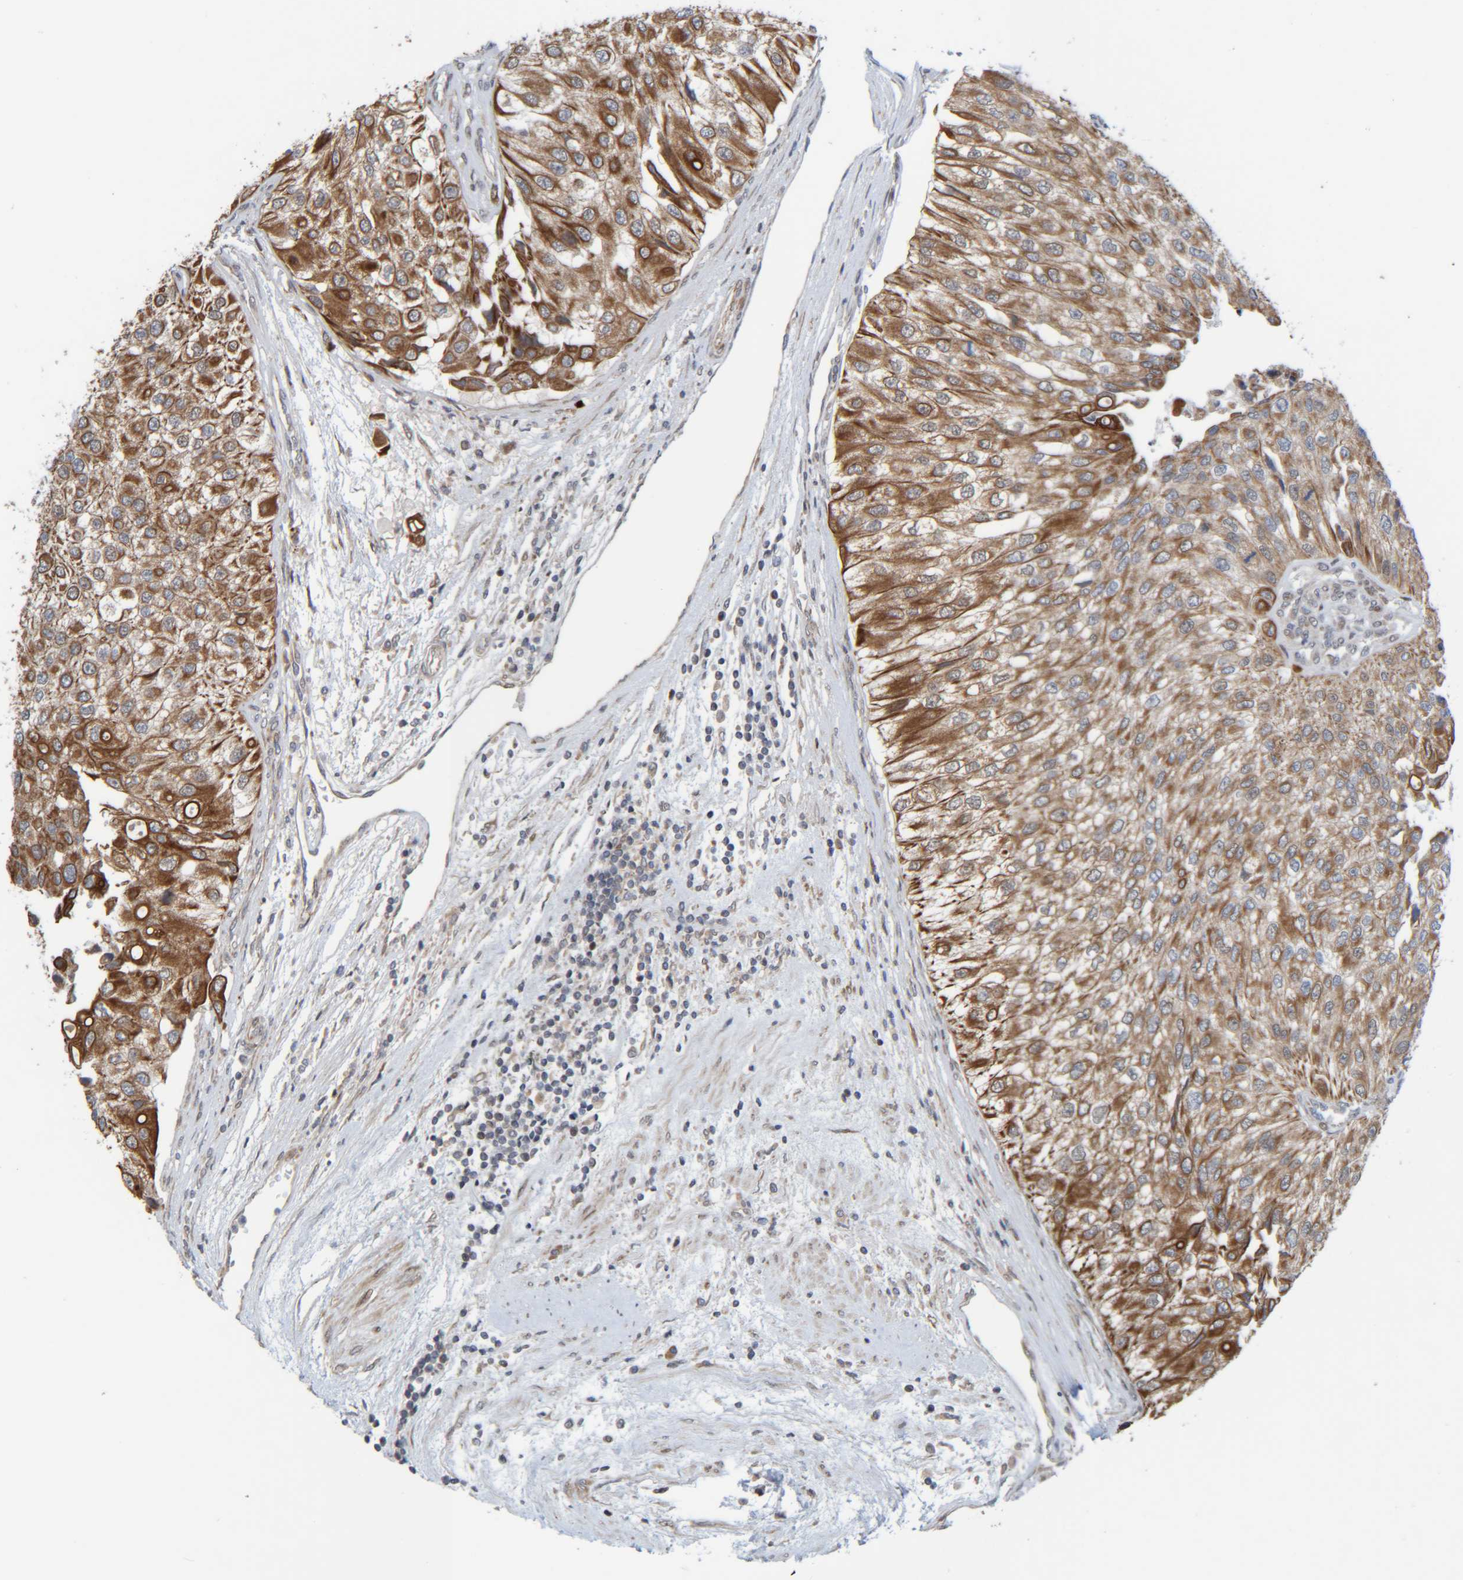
{"staining": {"intensity": "moderate", "quantity": ">75%", "location": "cytoplasmic/membranous"}, "tissue": "urothelial cancer", "cell_type": "Tumor cells", "image_type": "cancer", "snomed": [{"axis": "morphology", "description": "Urothelial carcinoma, High grade"}, {"axis": "topography", "description": "Kidney"}, {"axis": "topography", "description": "Urinary bladder"}], "caption": "IHC of urothelial carcinoma (high-grade) displays medium levels of moderate cytoplasmic/membranous expression in about >75% of tumor cells. The protein of interest is stained brown, and the nuclei are stained in blue (DAB (3,3'-diaminobenzidine) IHC with brightfield microscopy, high magnification).", "gene": "CCDC57", "patient": {"sex": "male", "age": 77}}